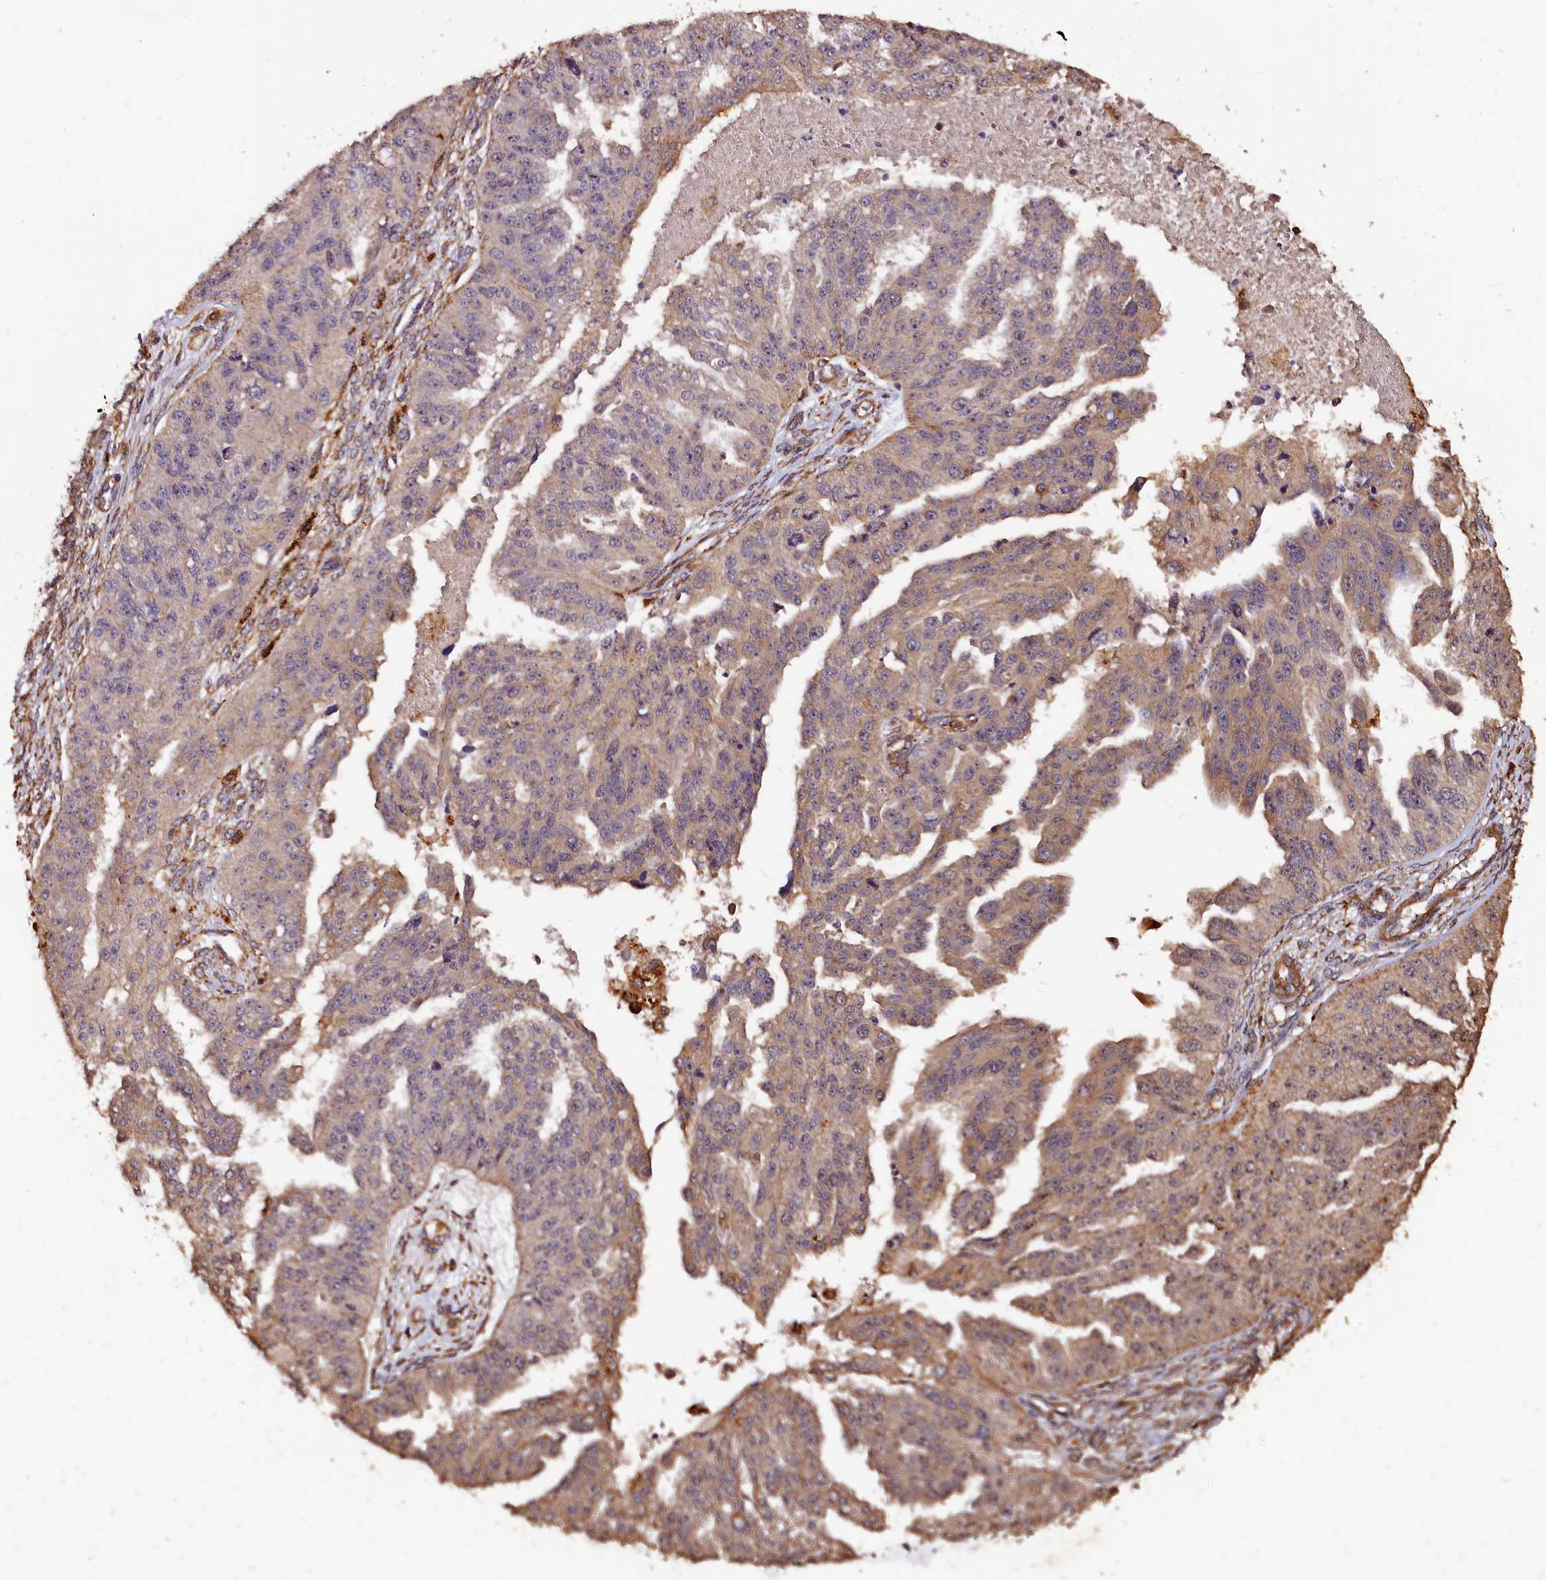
{"staining": {"intensity": "moderate", "quantity": "25%-75%", "location": "cytoplasmic/membranous"}, "tissue": "ovarian cancer", "cell_type": "Tumor cells", "image_type": "cancer", "snomed": [{"axis": "morphology", "description": "Cystadenocarcinoma, serous, NOS"}, {"axis": "topography", "description": "Ovary"}], "caption": "Ovarian cancer stained with a protein marker exhibits moderate staining in tumor cells.", "gene": "MMP15", "patient": {"sex": "female", "age": 58}}